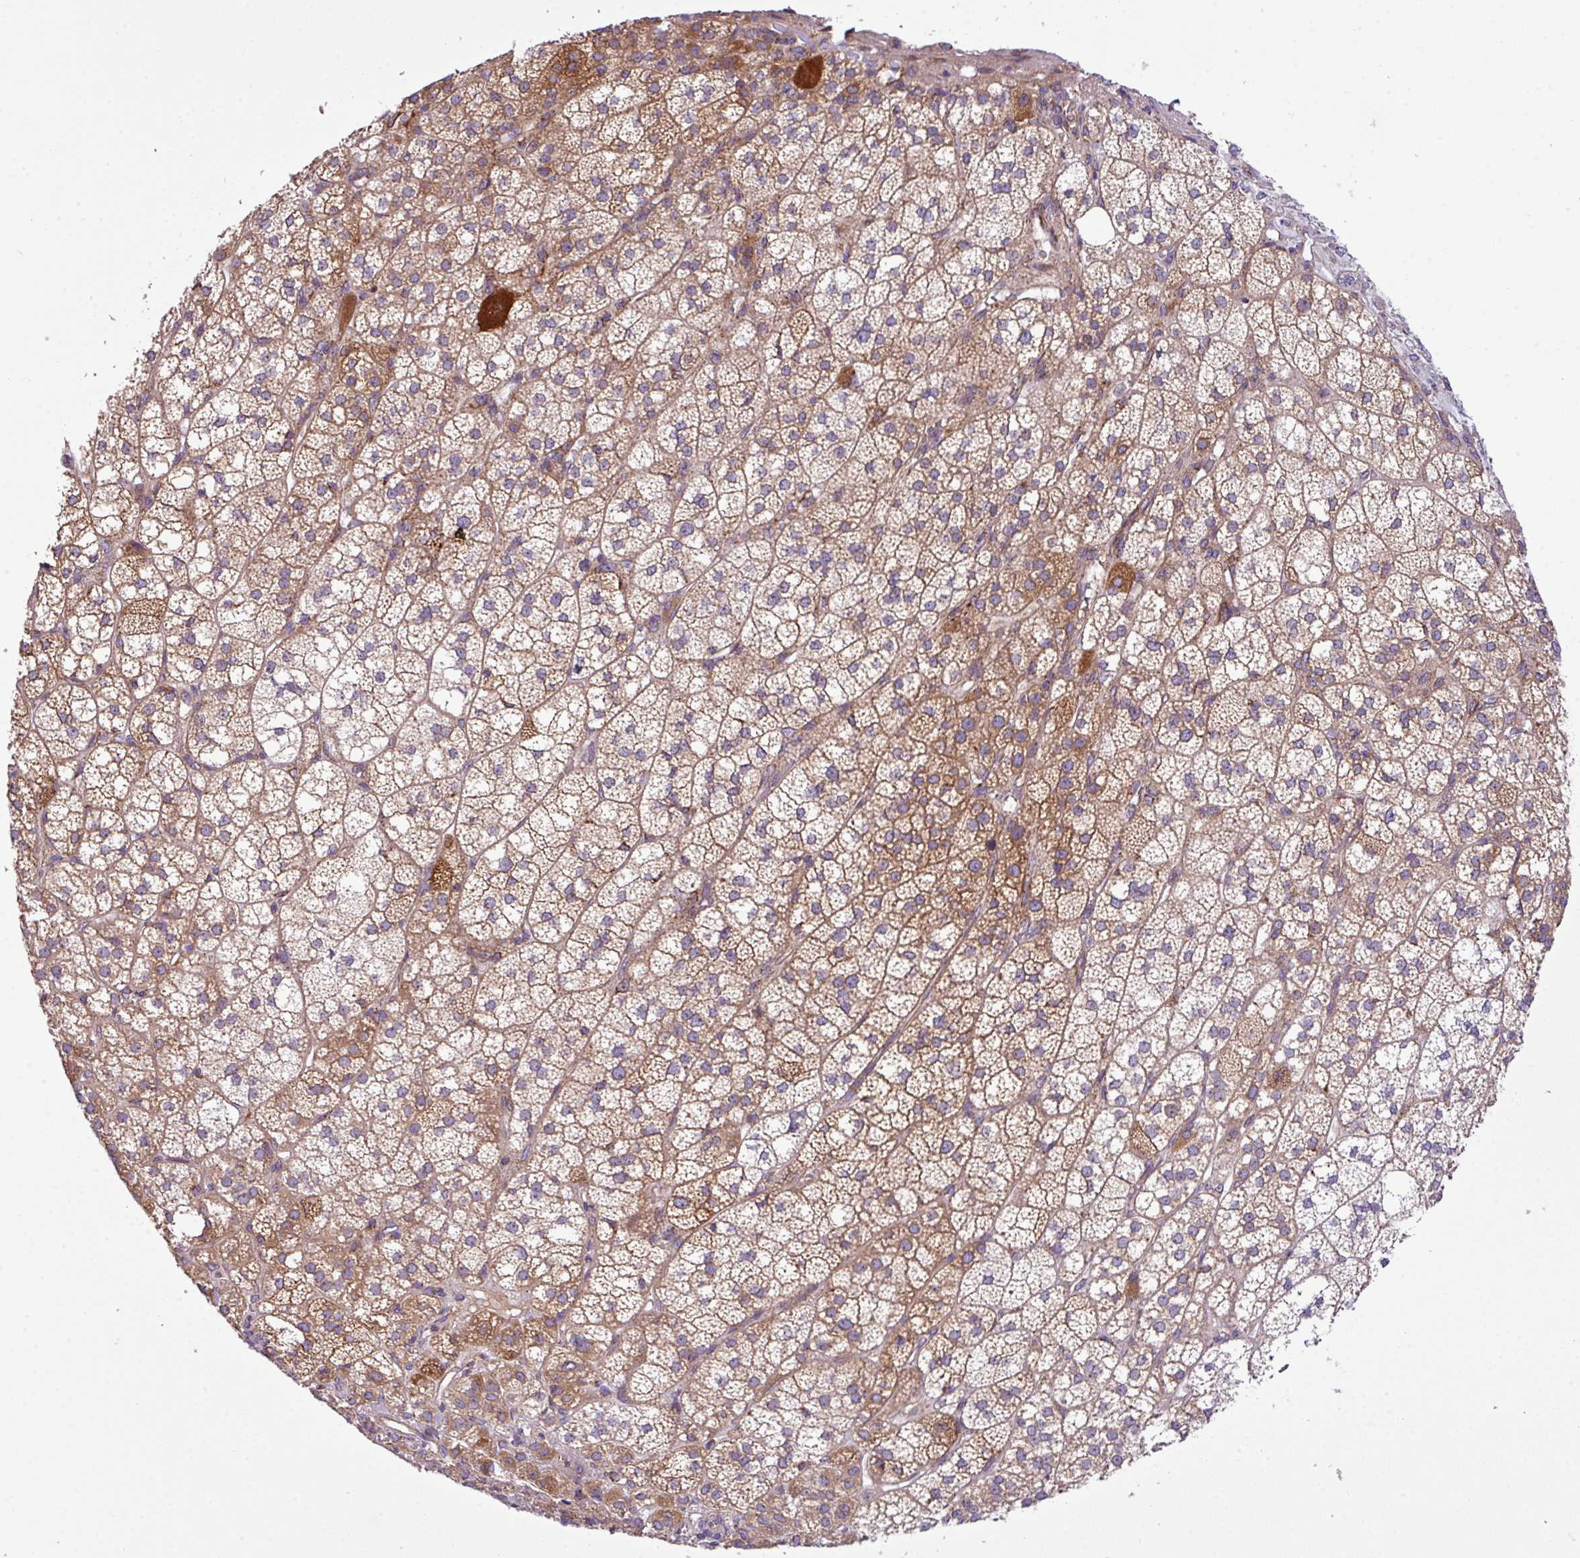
{"staining": {"intensity": "moderate", "quantity": ">75%", "location": "cytoplasmic/membranous"}, "tissue": "adrenal gland", "cell_type": "Glandular cells", "image_type": "normal", "snomed": [{"axis": "morphology", "description": "Normal tissue, NOS"}, {"axis": "topography", "description": "Adrenal gland"}], "caption": "Normal adrenal gland was stained to show a protein in brown. There is medium levels of moderate cytoplasmic/membranous staining in about >75% of glandular cells. (IHC, brightfield microscopy, high magnification).", "gene": "ZNF569", "patient": {"sex": "female", "age": 60}}